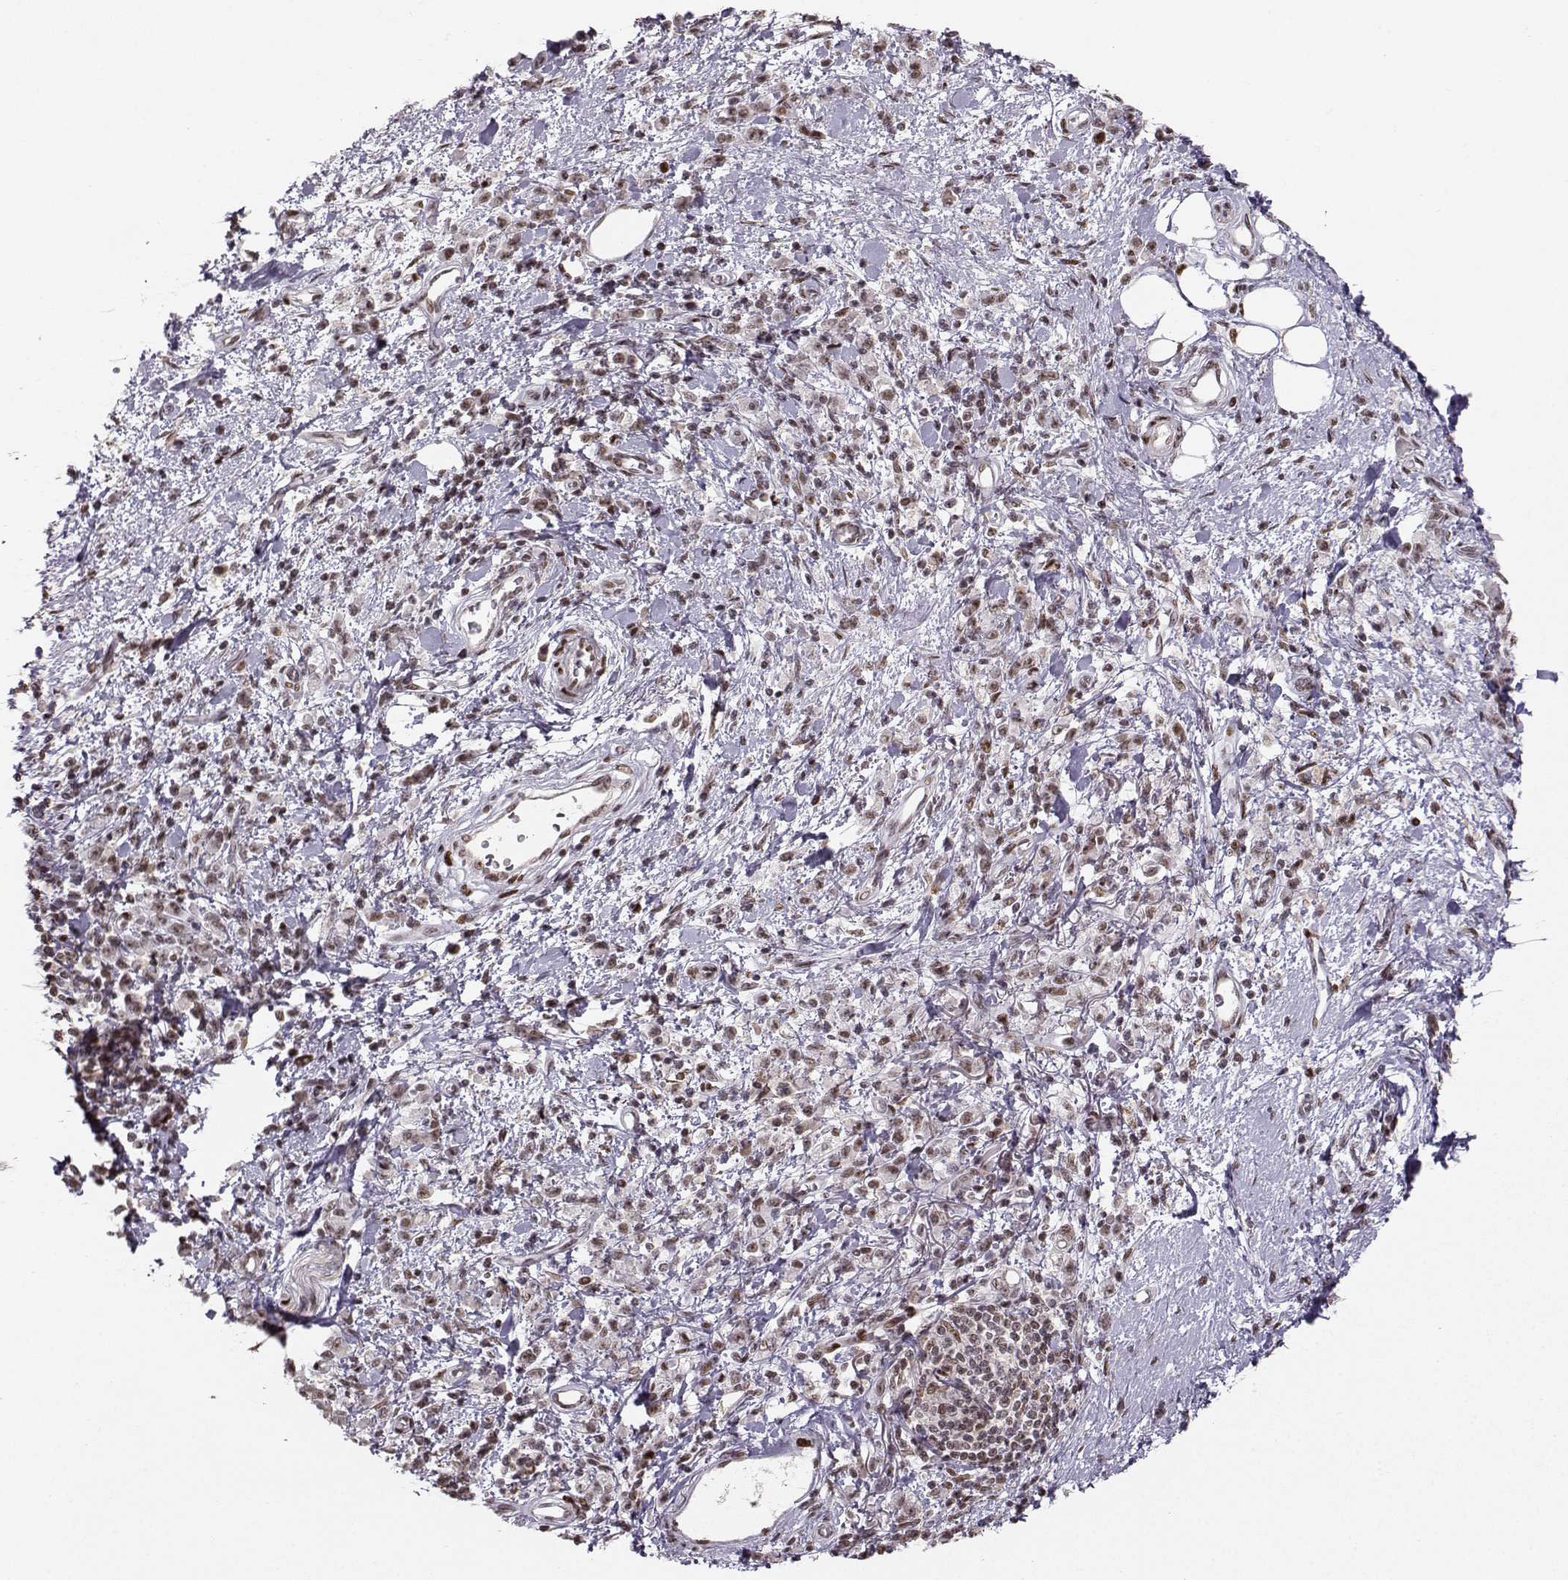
{"staining": {"intensity": "moderate", "quantity": "<25%", "location": "nuclear"}, "tissue": "stomach cancer", "cell_type": "Tumor cells", "image_type": "cancer", "snomed": [{"axis": "morphology", "description": "Adenocarcinoma, NOS"}, {"axis": "topography", "description": "Stomach"}], "caption": "A brown stain highlights moderate nuclear expression of a protein in stomach cancer tumor cells. (Stains: DAB (3,3'-diaminobenzidine) in brown, nuclei in blue, Microscopy: brightfield microscopy at high magnification).", "gene": "SNAPC2", "patient": {"sex": "male", "age": 77}}